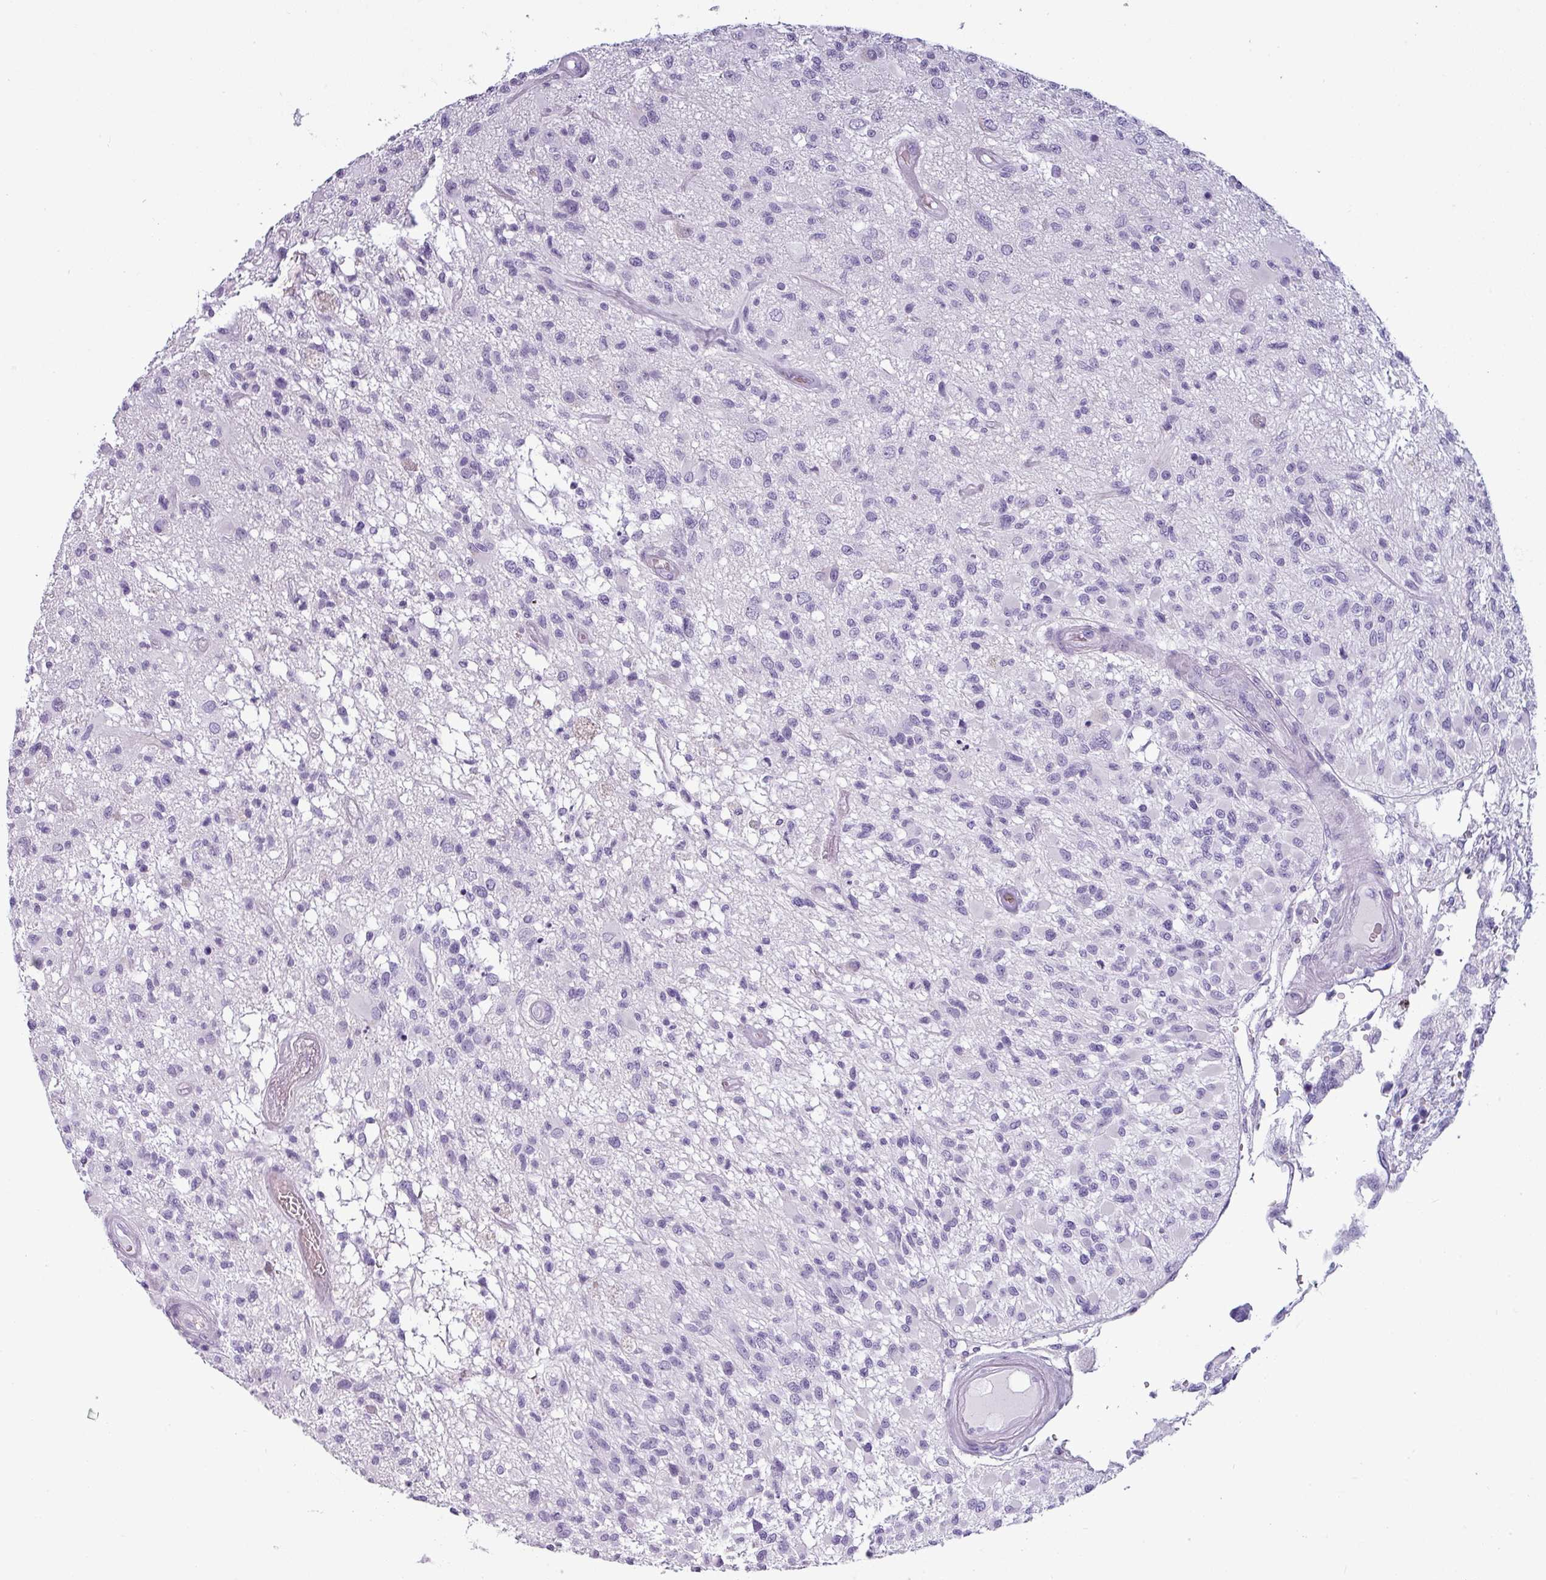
{"staining": {"intensity": "negative", "quantity": "none", "location": "none"}, "tissue": "glioma", "cell_type": "Tumor cells", "image_type": "cancer", "snomed": [{"axis": "morphology", "description": "Glioma, malignant, High grade"}, {"axis": "morphology", "description": "Glioblastoma, NOS"}, {"axis": "topography", "description": "Brain"}], "caption": "Immunohistochemistry micrograph of malignant glioma (high-grade) stained for a protein (brown), which shows no staining in tumor cells.", "gene": "CRYBB2", "patient": {"sex": "male", "age": 60}}